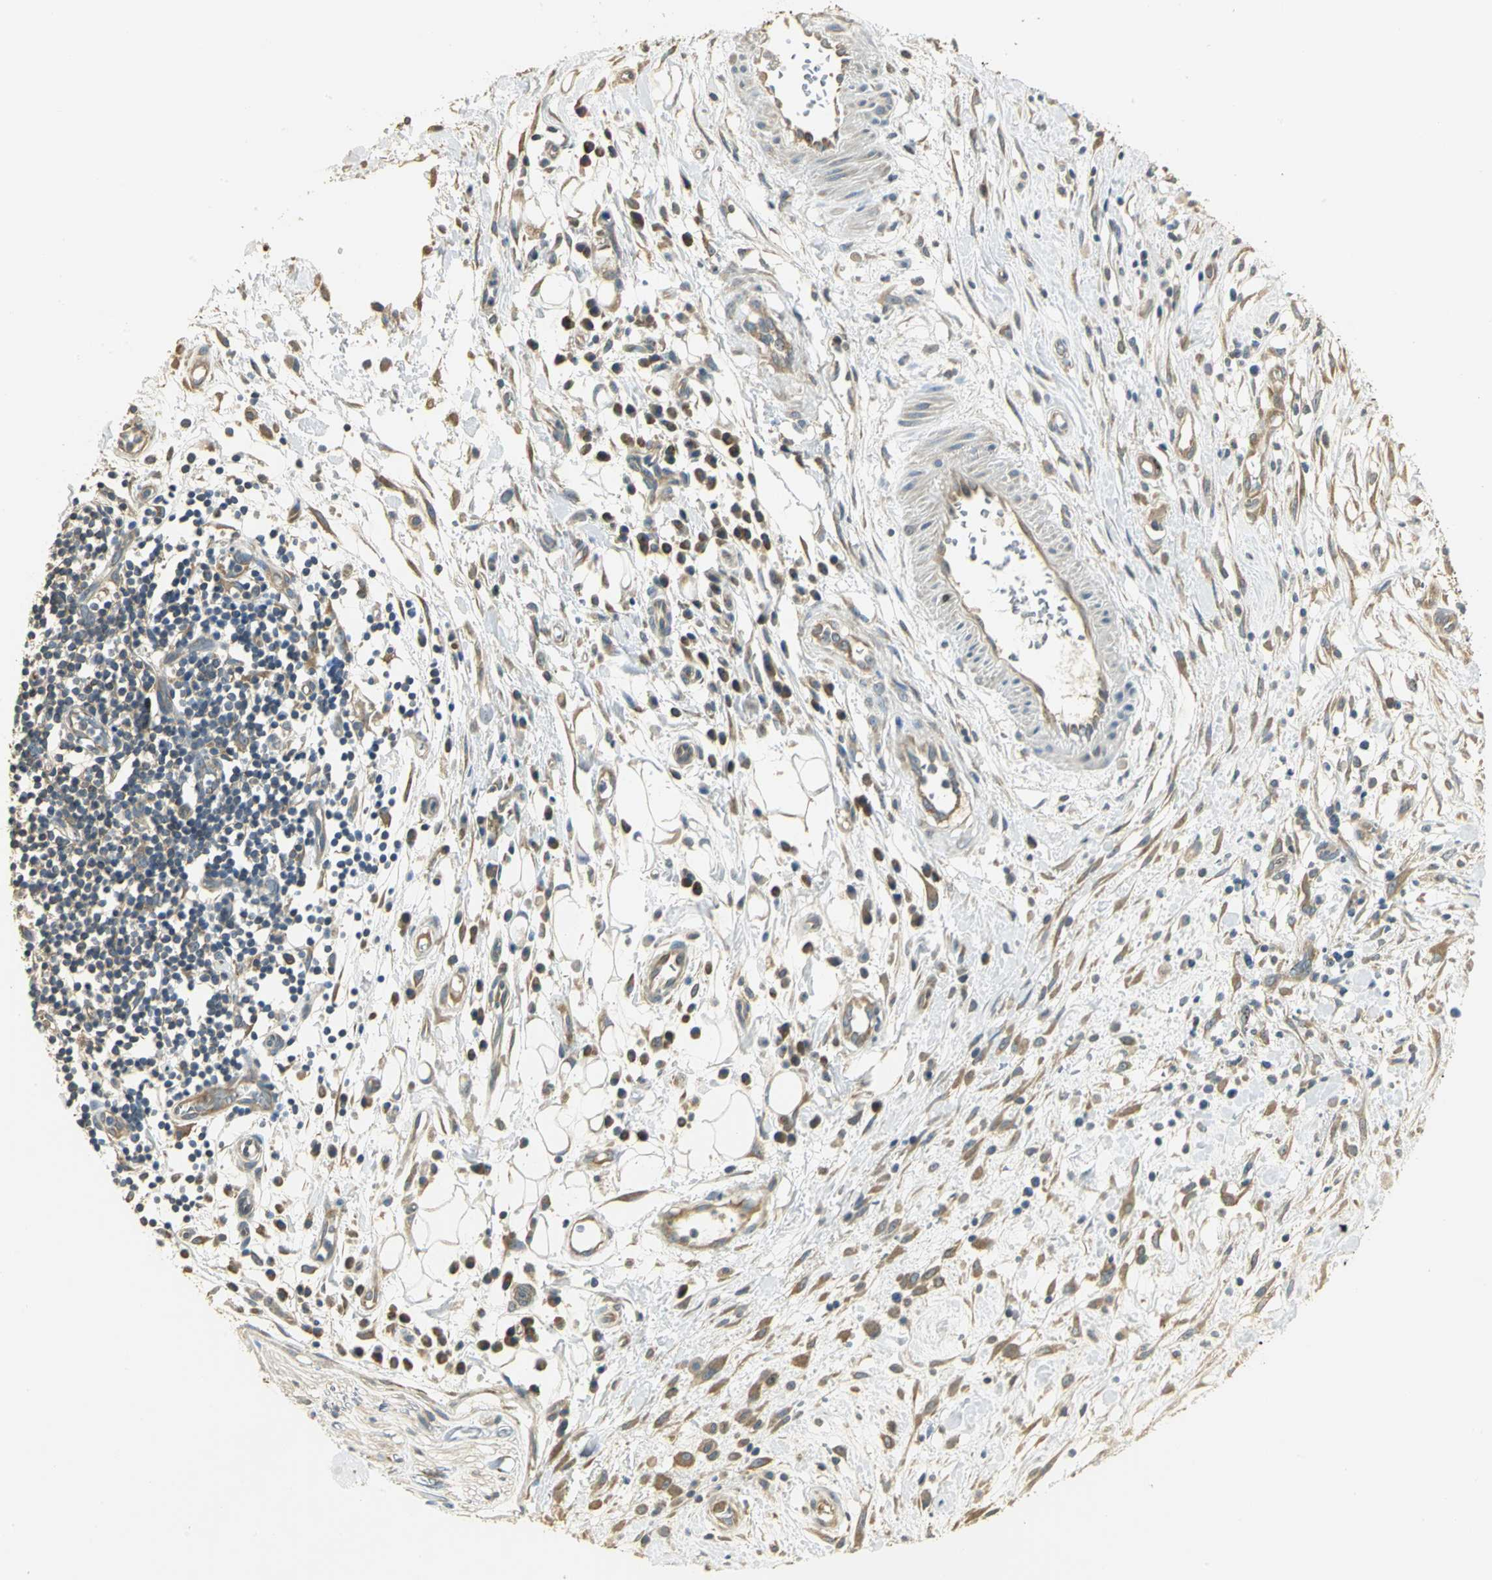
{"staining": {"intensity": "moderate", "quantity": ">75%", "location": "cytoplasmic/membranous"}, "tissue": "pancreatic cancer", "cell_type": "Tumor cells", "image_type": "cancer", "snomed": [{"axis": "morphology", "description": "Adenocarcinoma, NOS"}, {"axis": "topography", "description": "Pancreas"}], "caption": "This is a histology image of IHC staining of pancreatic adenocarcinoma, which shows moderate positivity in the cytoplasmic/membranous of tumor cells.", "gene": "RARS1", "patient": {"sex": "female", "age": 60}}